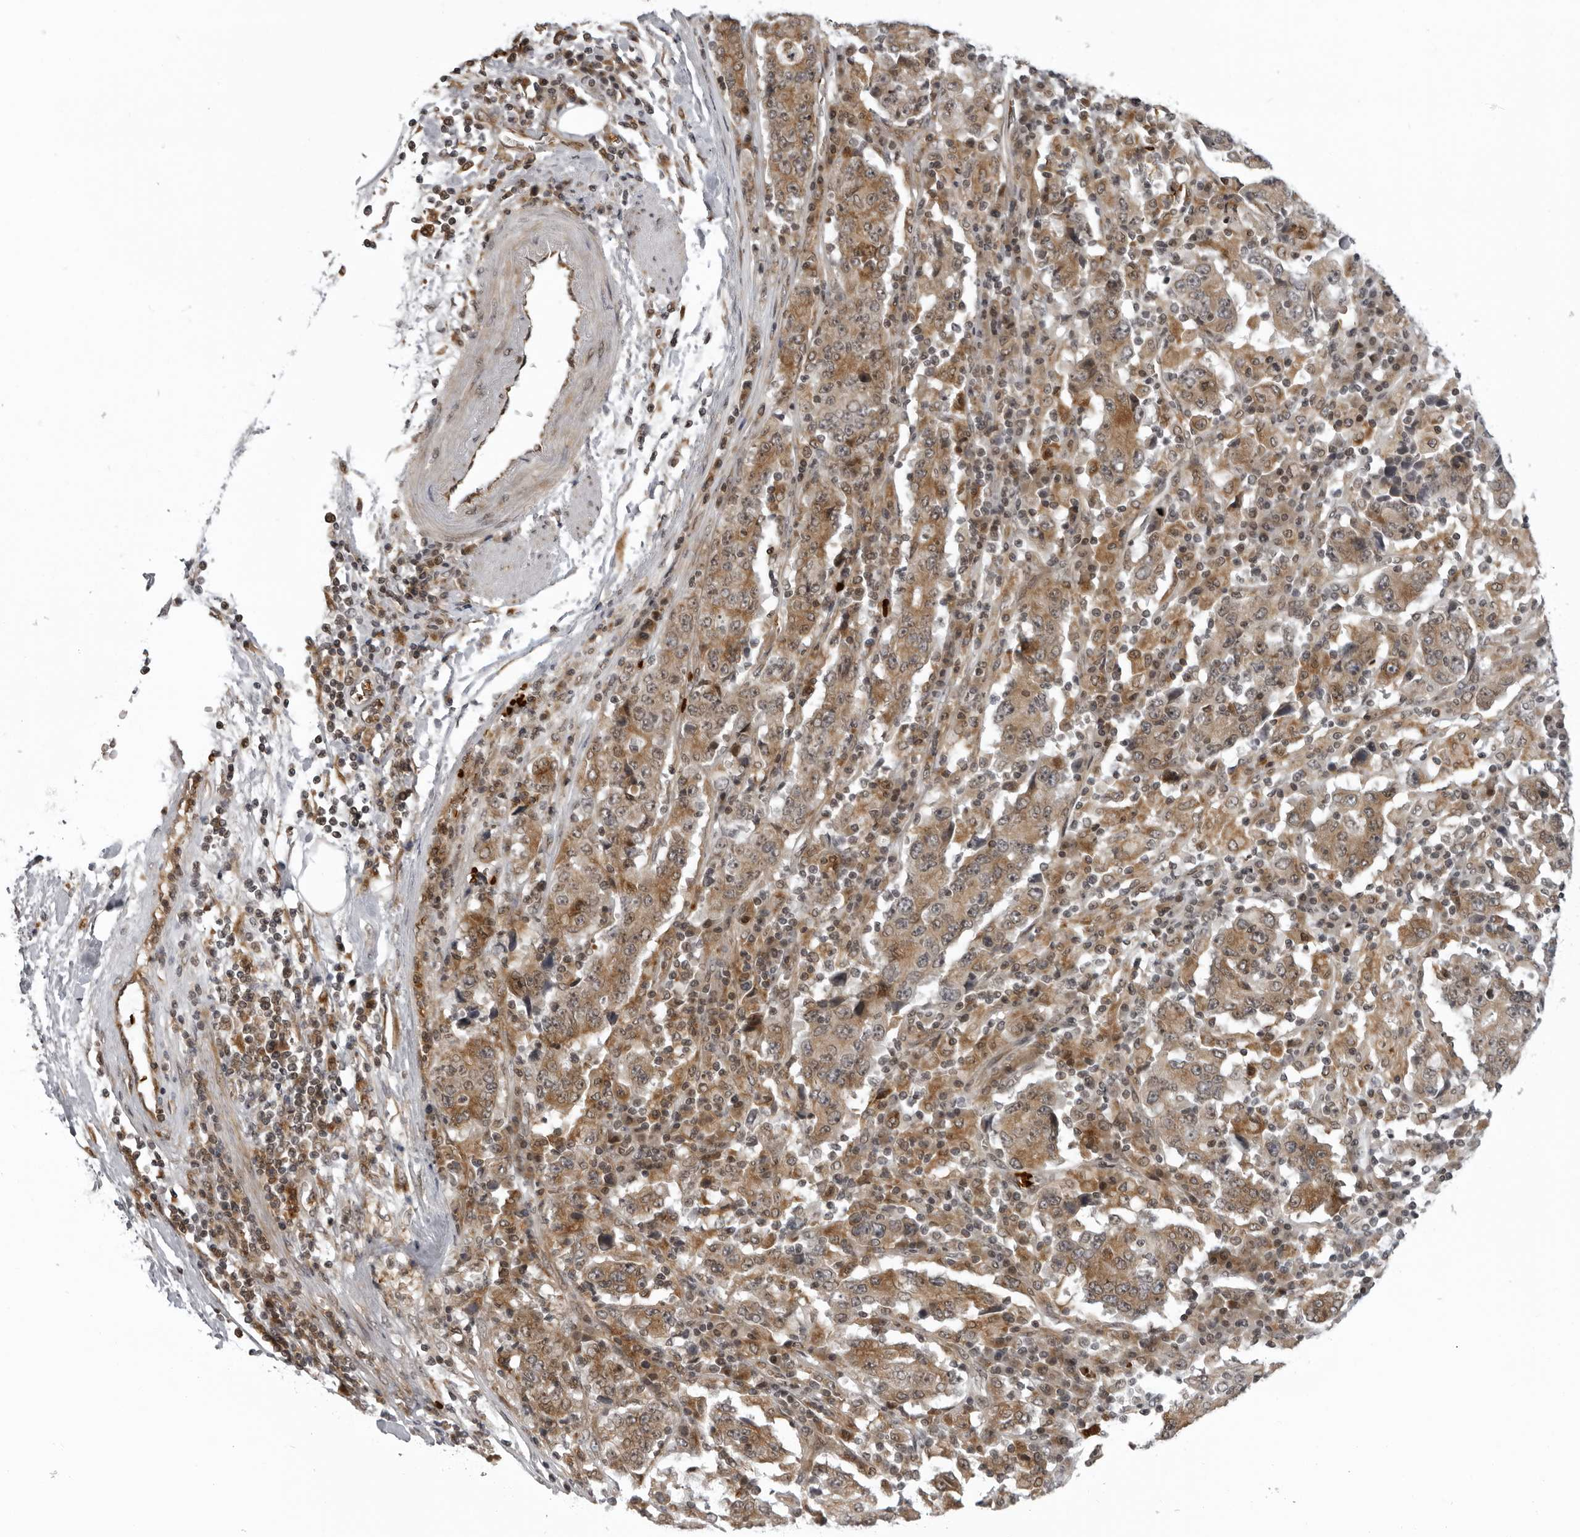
{"staining": {"intensity": "moderate", "quantity": ">75%", "location": "cytoplasmic/membranous"}, "tissue": "stomach cancer", "cell_type": "Tumor cells", "image_type": "cancer", "snomed": [{"axis": "morphology", "description": "Normal tissue, NOS"}, {"axis": "morphology", "description": "Adenocarcinoma, NOS"}, {"axis": "topography", "description": "Stomach, upper"}, {"axis": "topography", "description": "Stomach"}], "caption": "Immunohistochemical staining of stomach adenocarcinoma displays moderate cytoplasmic/membranous protein positivity in about >75% of tumor cells.", "gene": "THOP1", "patient": {"sex": "male", "age": 59}}